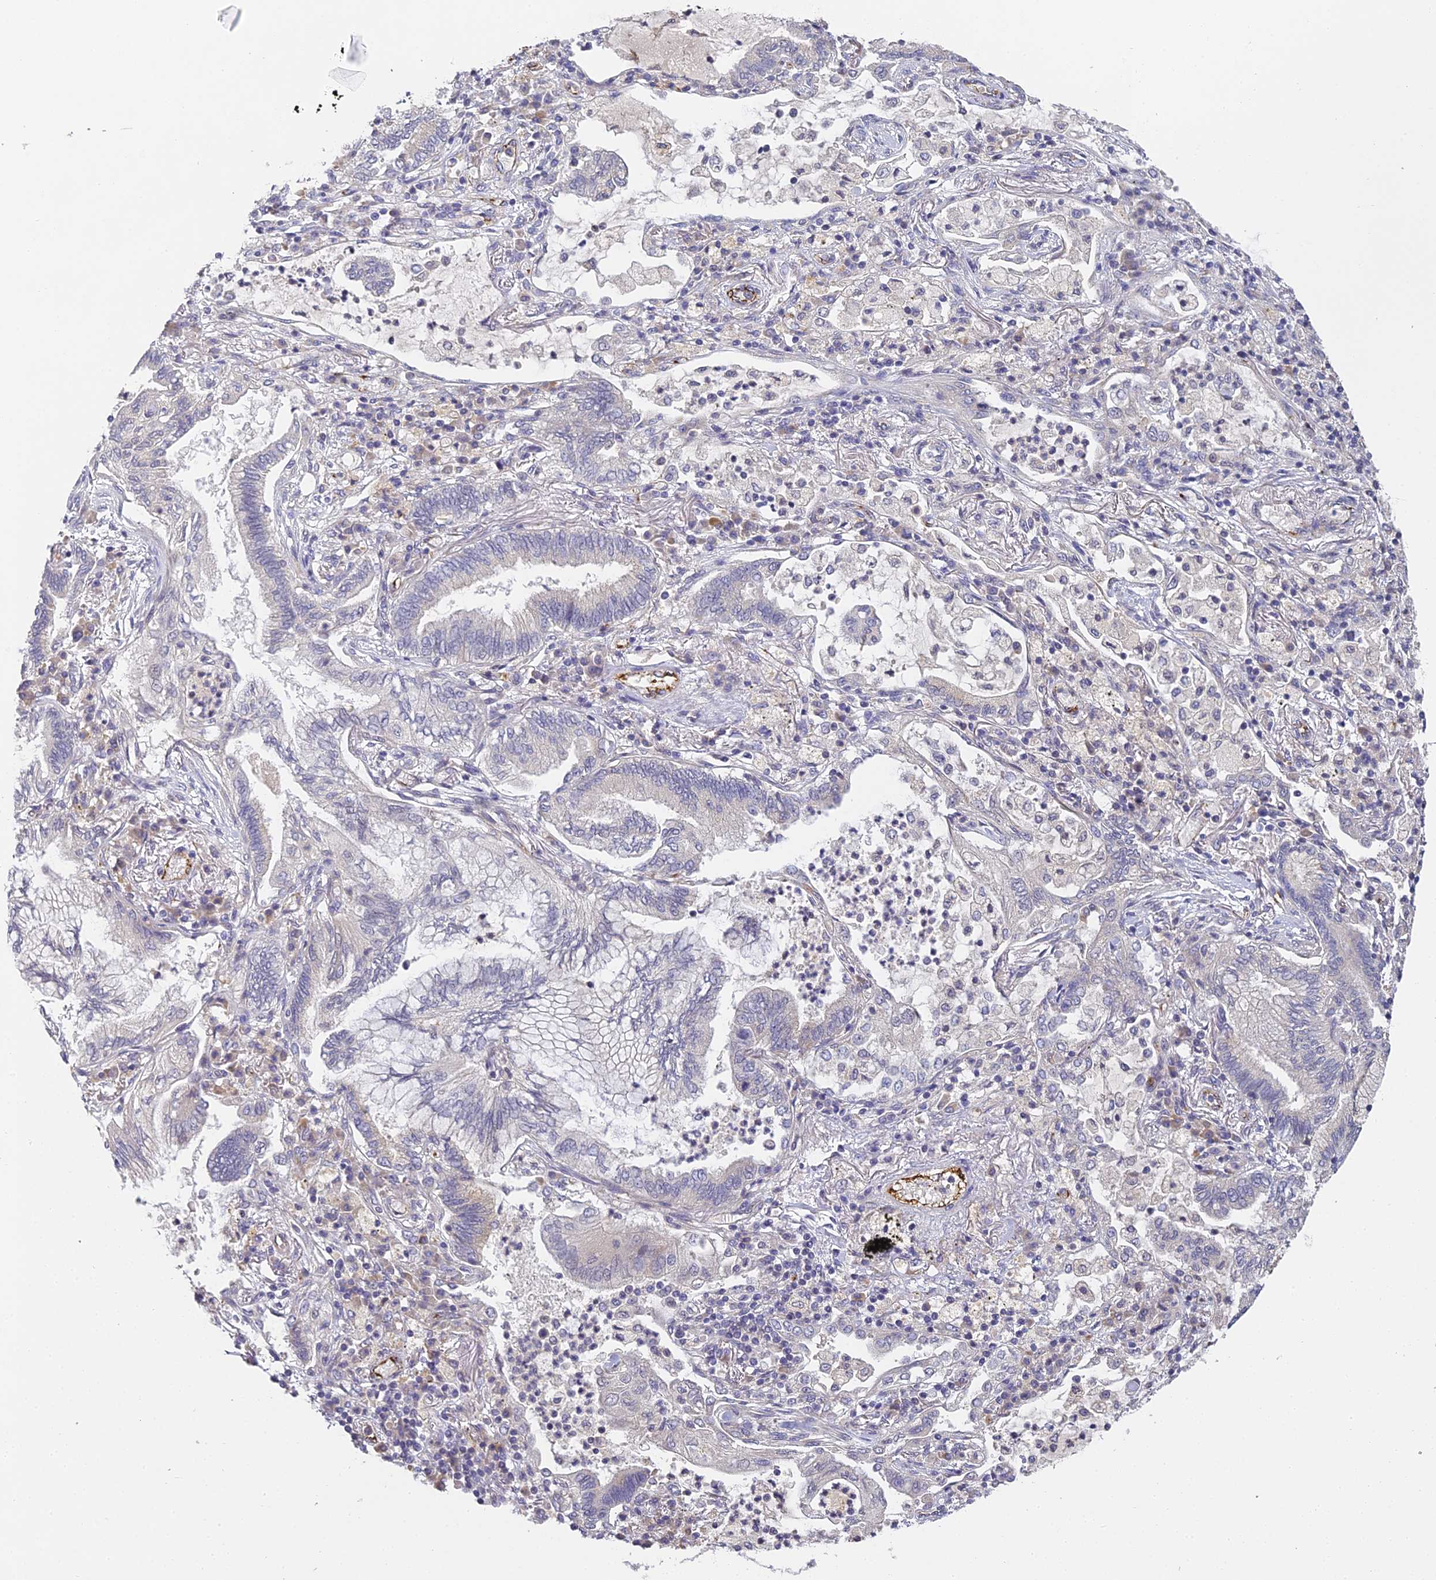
{"staining": {"intensity": "negative", "quantity": "none", "location": "none"}, "tissue": "lung cancer", "cell_type": "Tumor cells", "image_type": "cancer", "snomed": [{"axis": "morphology", "description": "Adenocarcinoma, NOS"}, {"axis": "topography", "description": "Lung"}], "caption": "A photomicrograph of human adenocarcinoma (lung) is negative for staining in tumor cells. The staining is performed using DAB (3,3'-diaminobenzidine) brown chromogen with nuclei counter-stained in using hematoxylin.", "gene": "DNAAF10", "patient": {"sex": "female", "age": 70}}